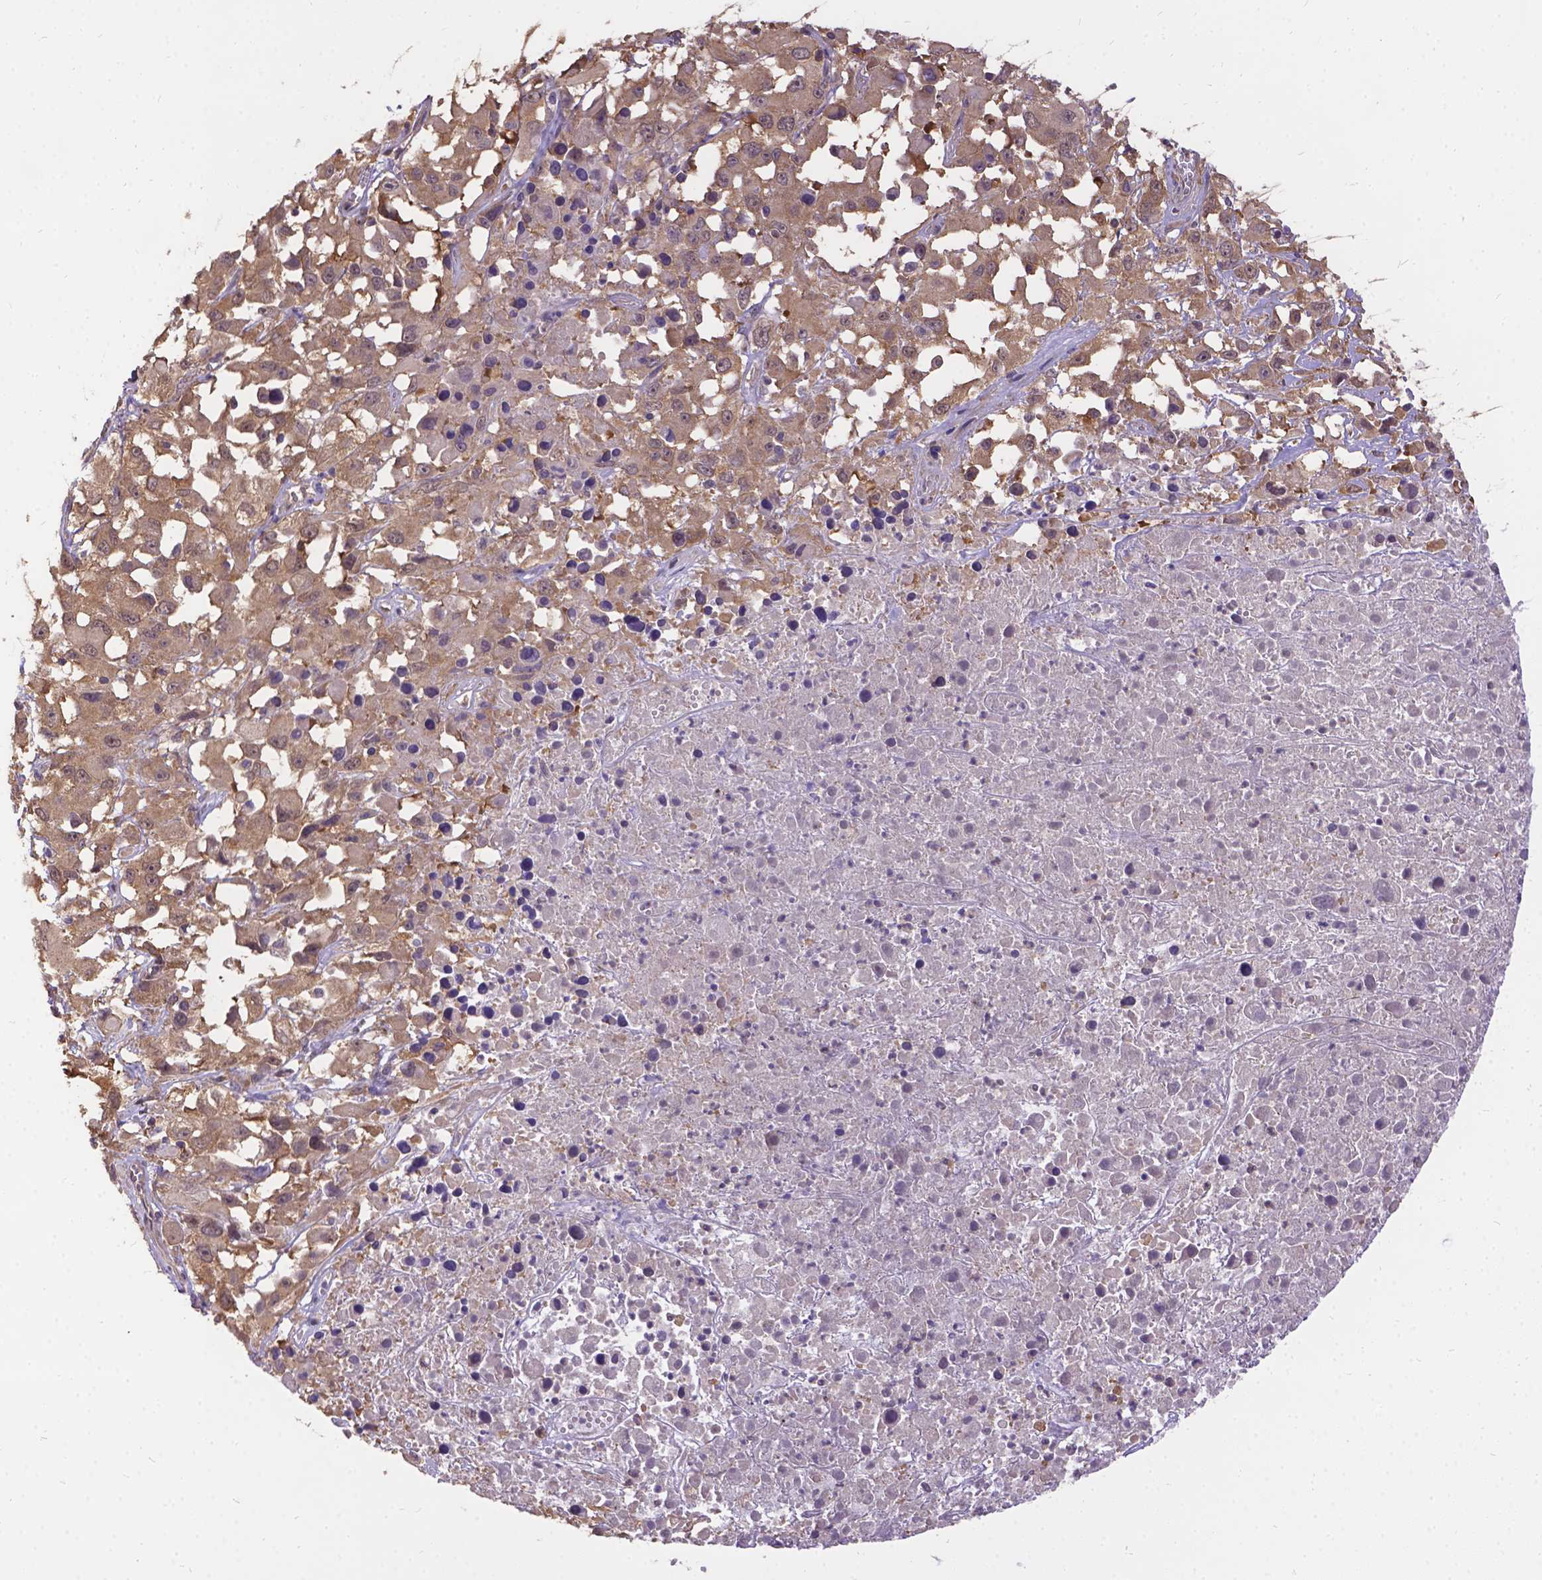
{"staining": {"intensity": "moderate", "quantity": ">75%", "location": "cytoplasmic/membranous"}, "tissue": "melanoma", "cell_type": "Tumor cells", "image_type": "cancer", "snomed": [{"axis": "morphology", "description": "Malignant melanoma, Metastatic site"}, {"axis": "topography", "description": "Soft tissue"}], "caption": "Malignant melanoma (metastatic site) was stained to show a protein in brown. There is medium levels of moderate cytoplasmic/membranous positivity in approximately >75% of tumor cells.", "gene": "DENND6A", "patient": {"sex": "male", "age": 50}}